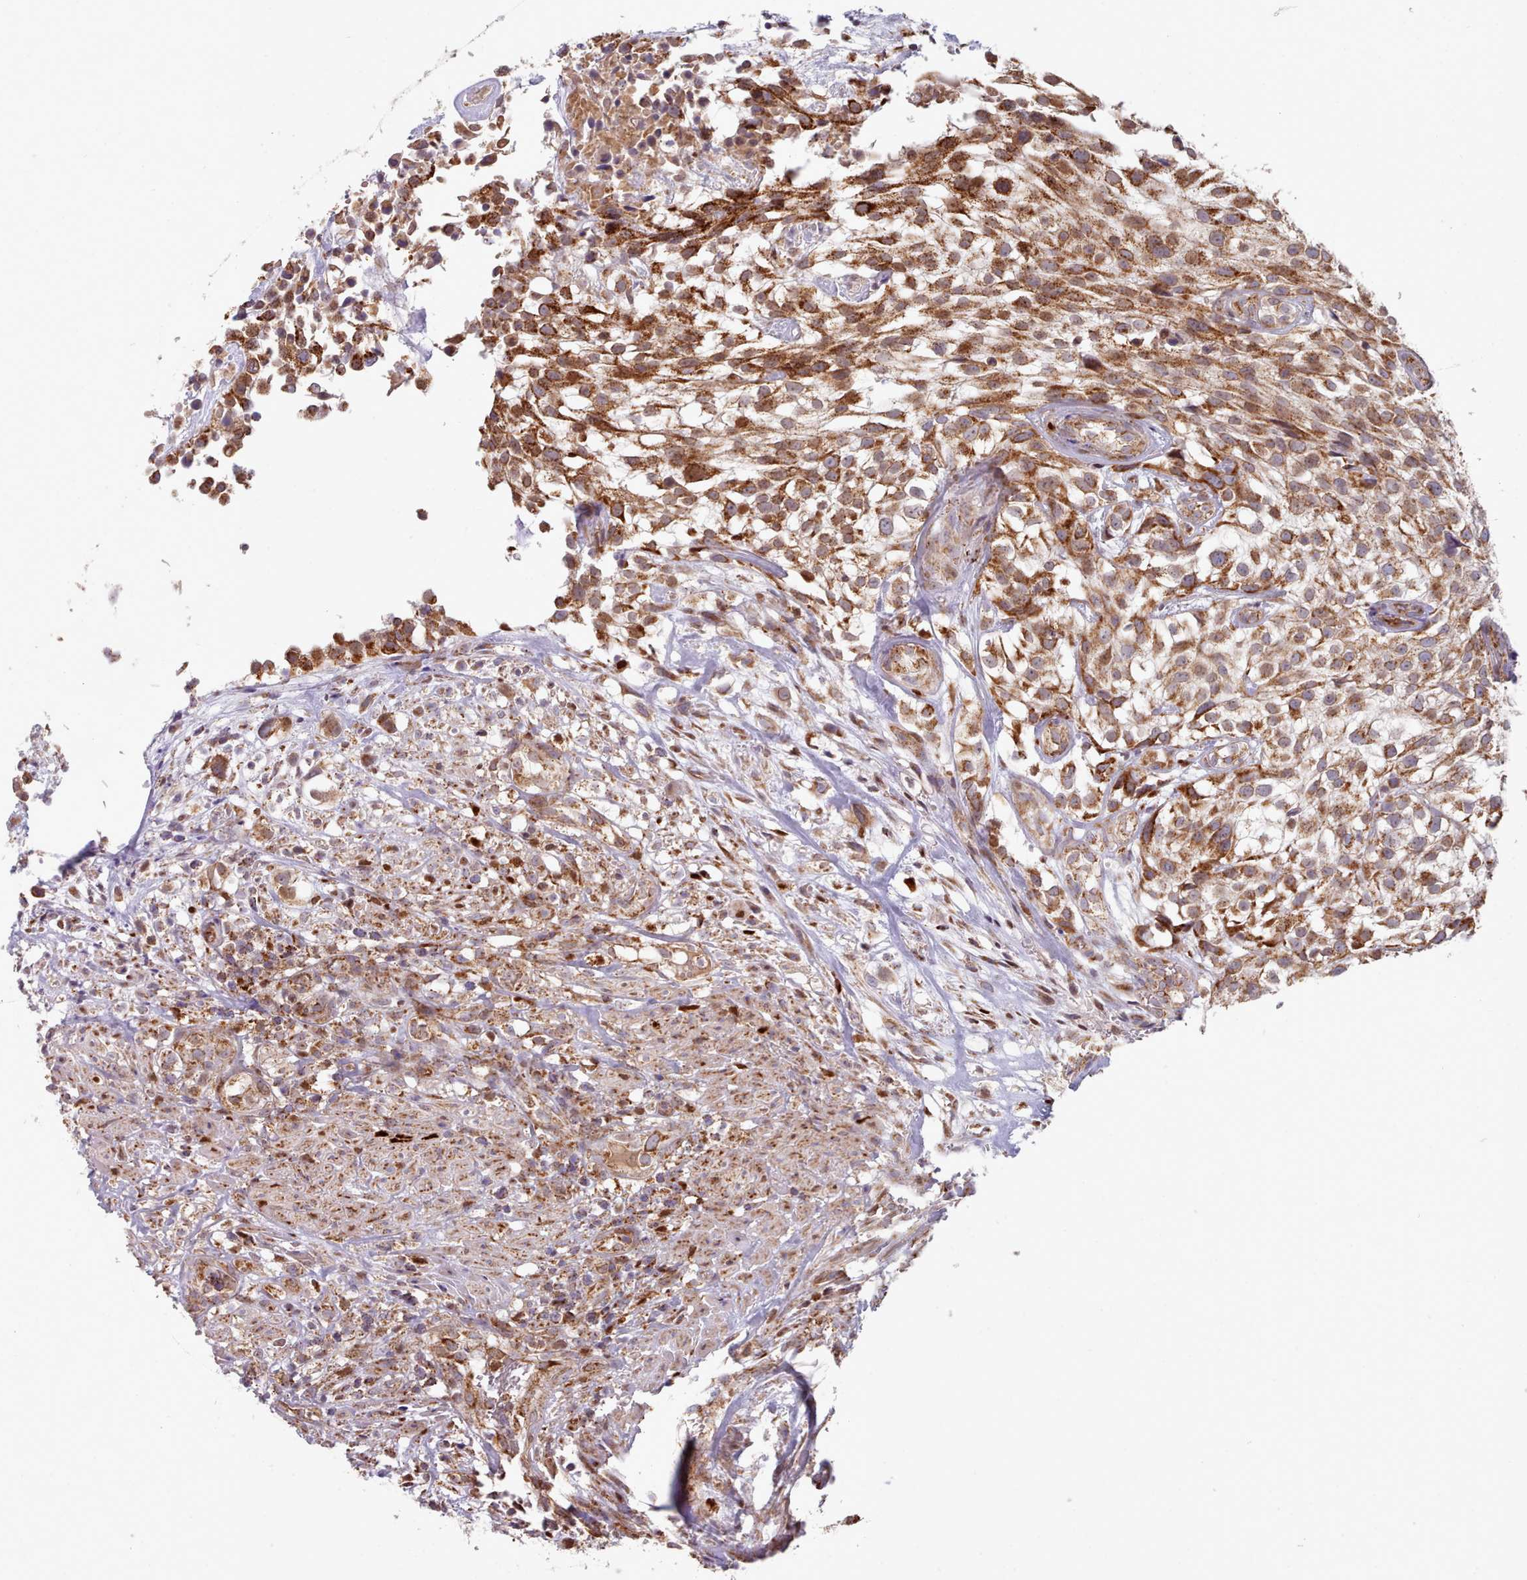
{"staining": {"intensity": "strong", "quantity": ">75%", "location": "cytoplasmic/membranous"}, "tissue": "urothelial cancer", "cell_type": "Tumor cells", "image_type": "cancer", "snomed": [{"axis": "morphology", "description": "Urothelial carcinoma, High grade"}, {"axis": "topography", "description": "Urinary bladder"}], "caption": "Urothelial cancer was stained to show a protein in brown. There is high levels of strong cytoplasmic/membranous staining in approximately >75% of tumor cells.", "gene": "HSDL2", "patient": {"sex": "male", "age": 56}}